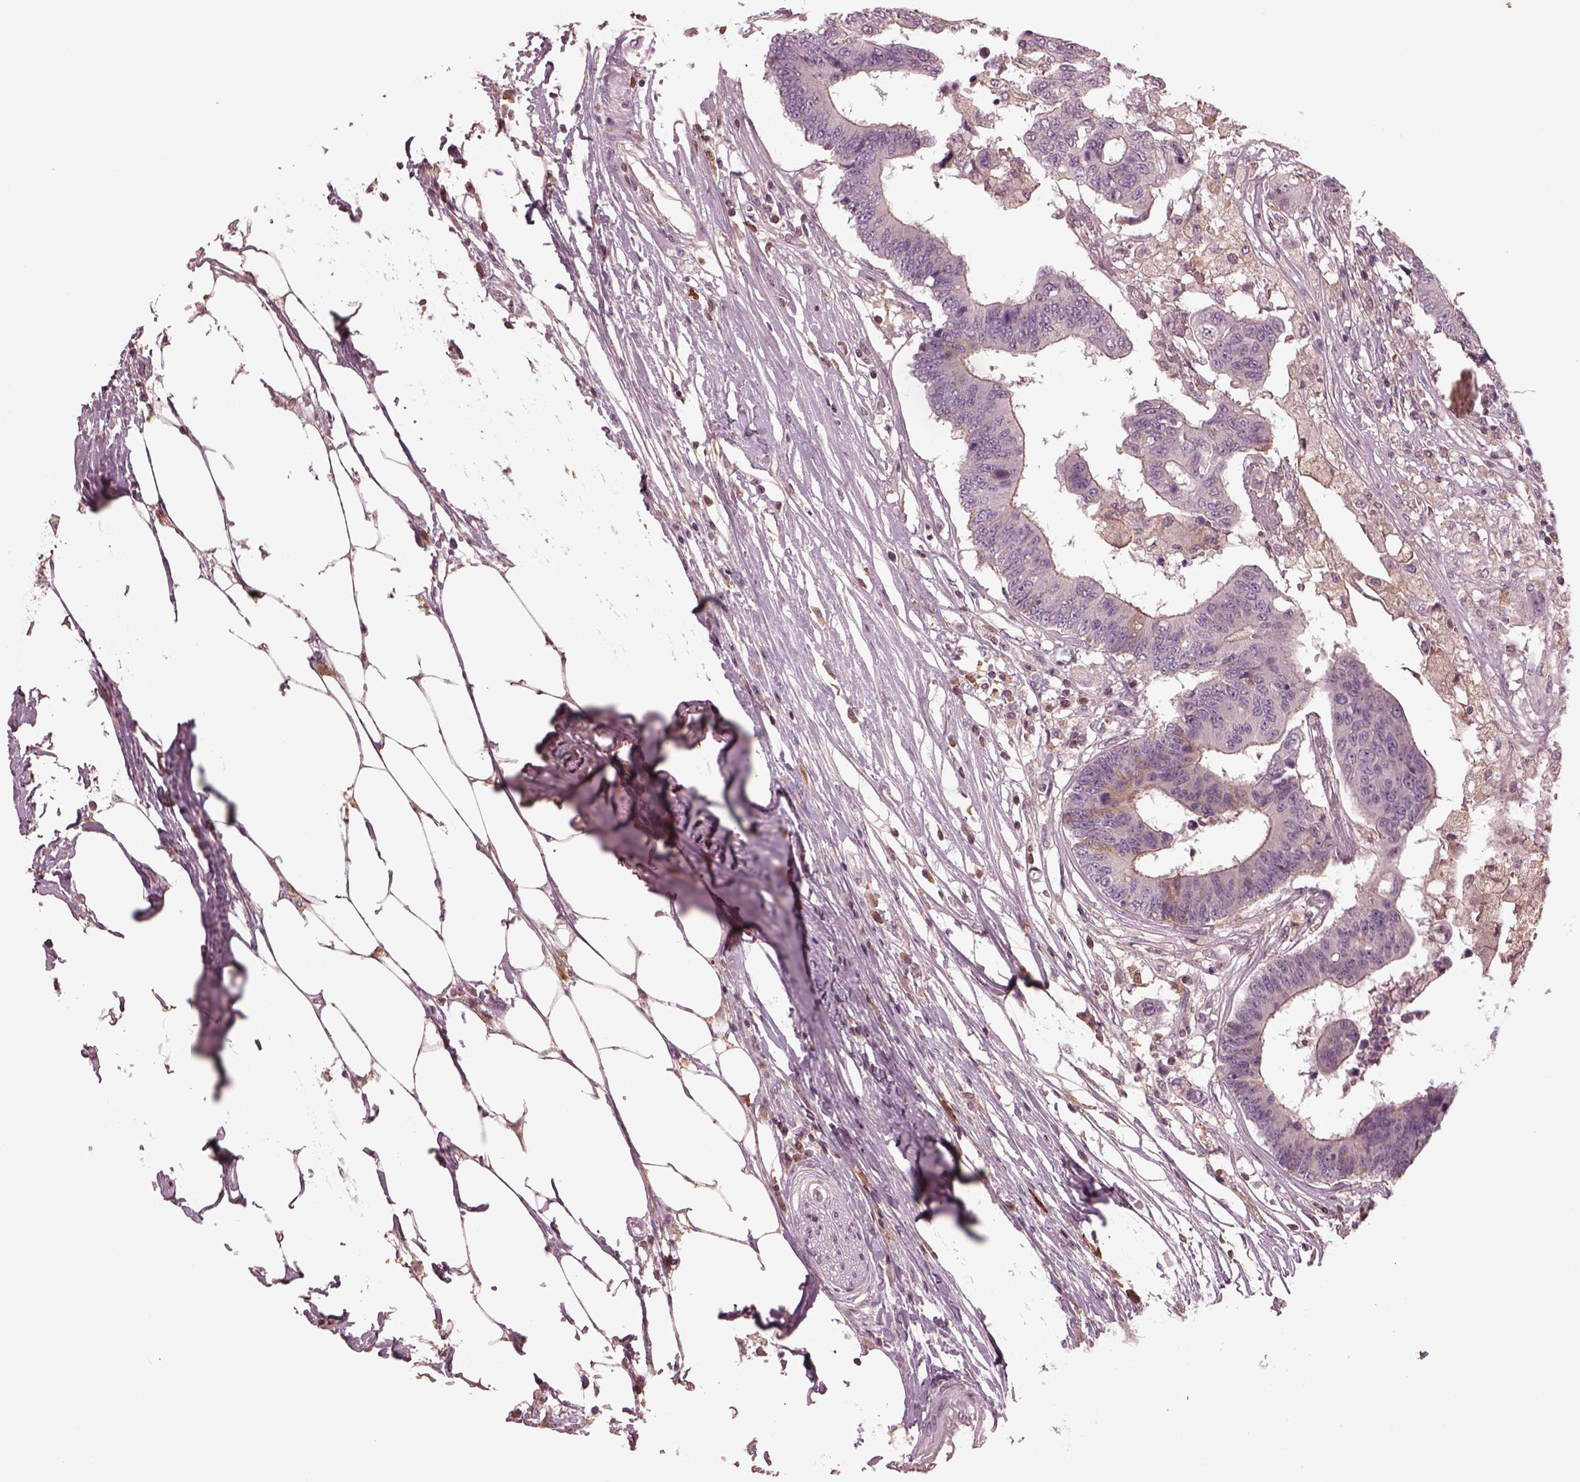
{"staining": {"intensity": "negative", "quantity": "none", "location": "none"}, "tissue": "colorectal cancer", "cell_type": "Tumor cells", "image_type": "cancer", "snomed": [{"axis": "morphology", "description": "Adenocarcinoma, NOS"}, {"axis": "topography", "description": "Colon"}], "caption": "Colorectal cancer (adenocarcinoma) stained for a protein using immunohistochemistry shows no positivity tumor cells.", "gene": "PTX4", "patient": {"sex": "female", "age": 48}}